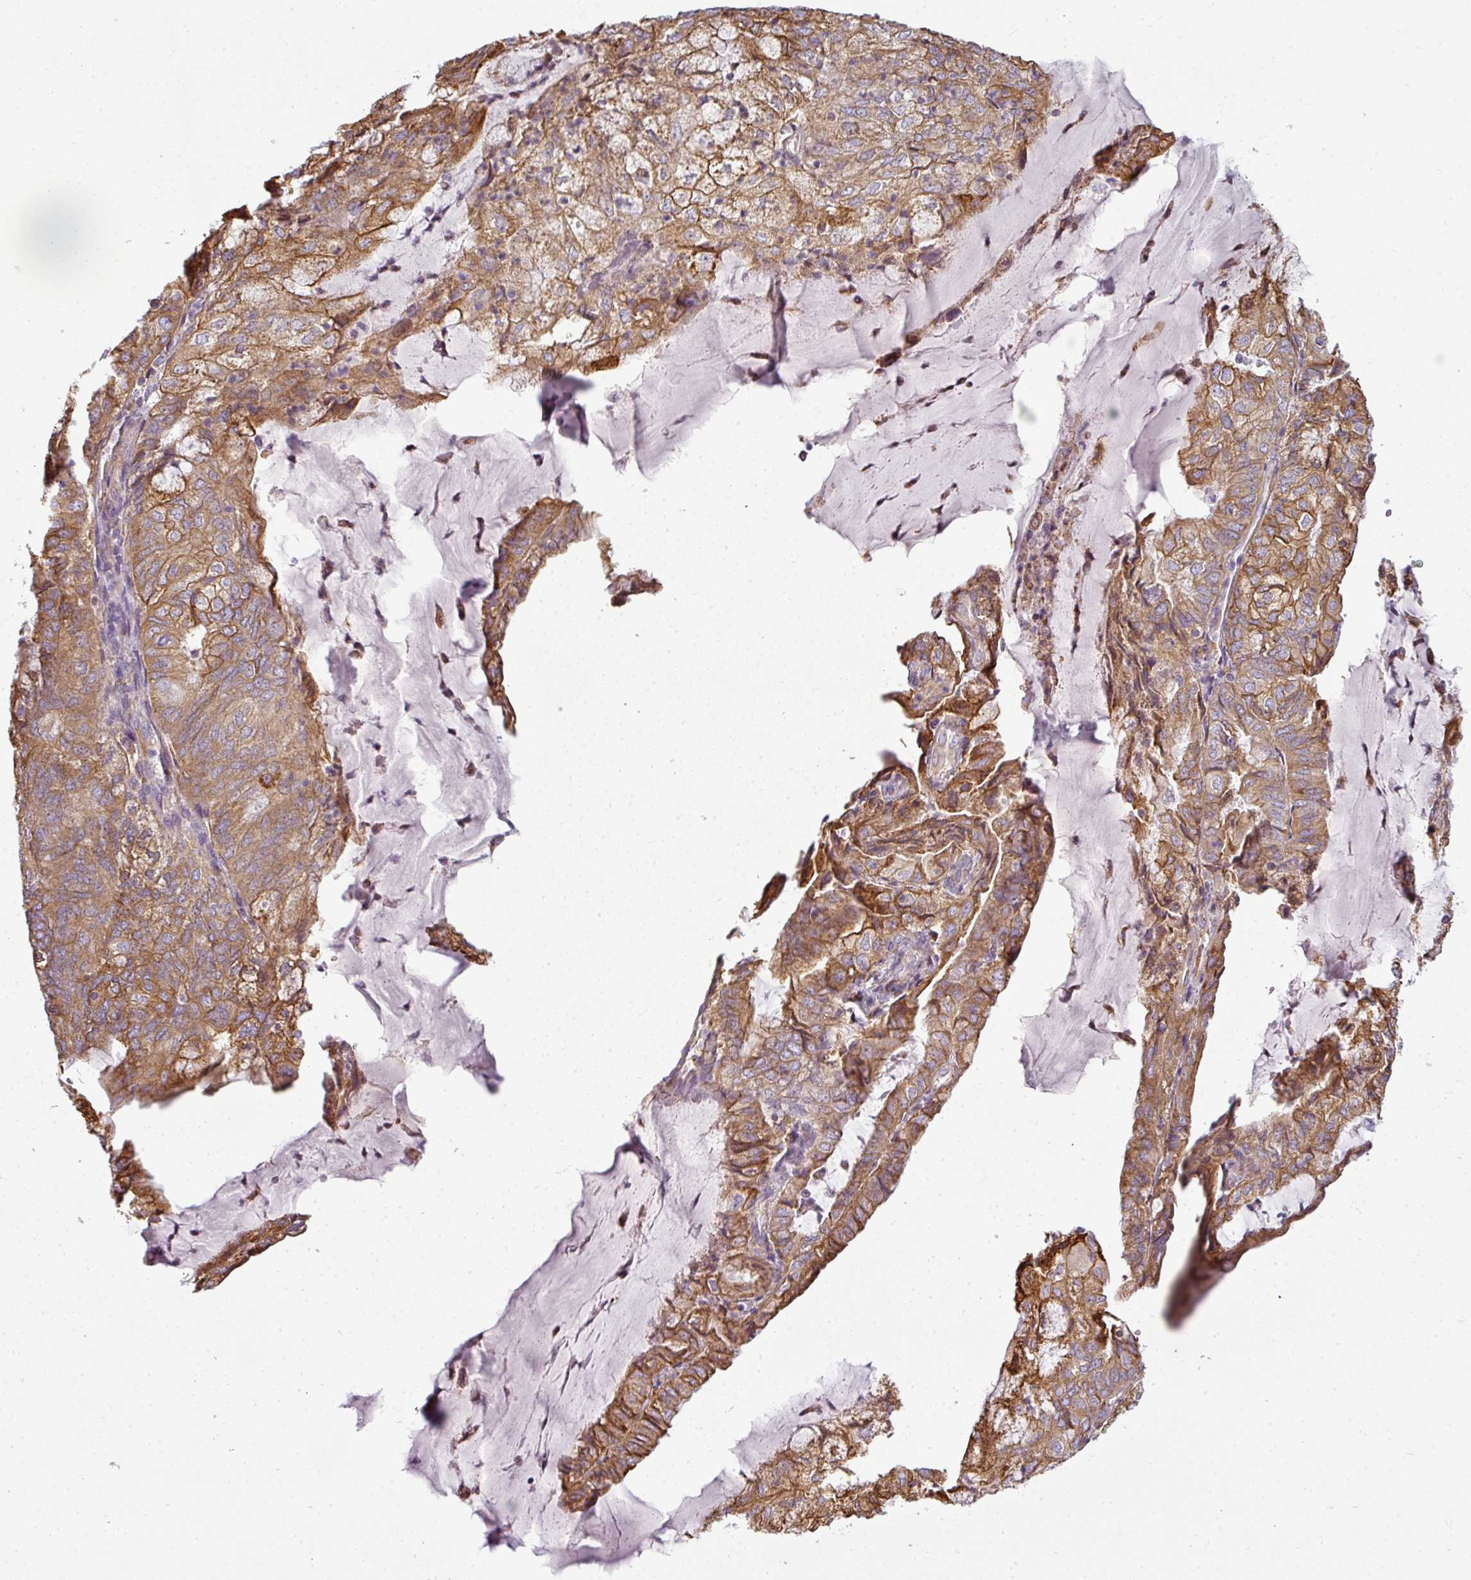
{"staining": {"intensity": "moderate", "quantity": ">75%", "location": "cytoplasmic/membranous"}, "tissue": "endometrial cancer", "cell_type": "Tumor cells", "image_type": "cancer", "snomed": [{"axis": "morphology", "description": "Adenocarcinoma, NOS"}, {"axis": "topography", "description": "Endometrium"}], "caption": "An immunohistochemistry photomicrograph of neoplastic tissue is shown. Protein staining in brown shows moderate cytoplasmic/membranous positivity in endometrial cancer within tumor cells. (Stains: DAB (3,3'-diaminobenzidine) in brown, nuclei in blue, Microscopy: brightfield microscopy at high magnification).", "gene": "ANKRD18A", "patient": {"sex": "female", "age": 81}}